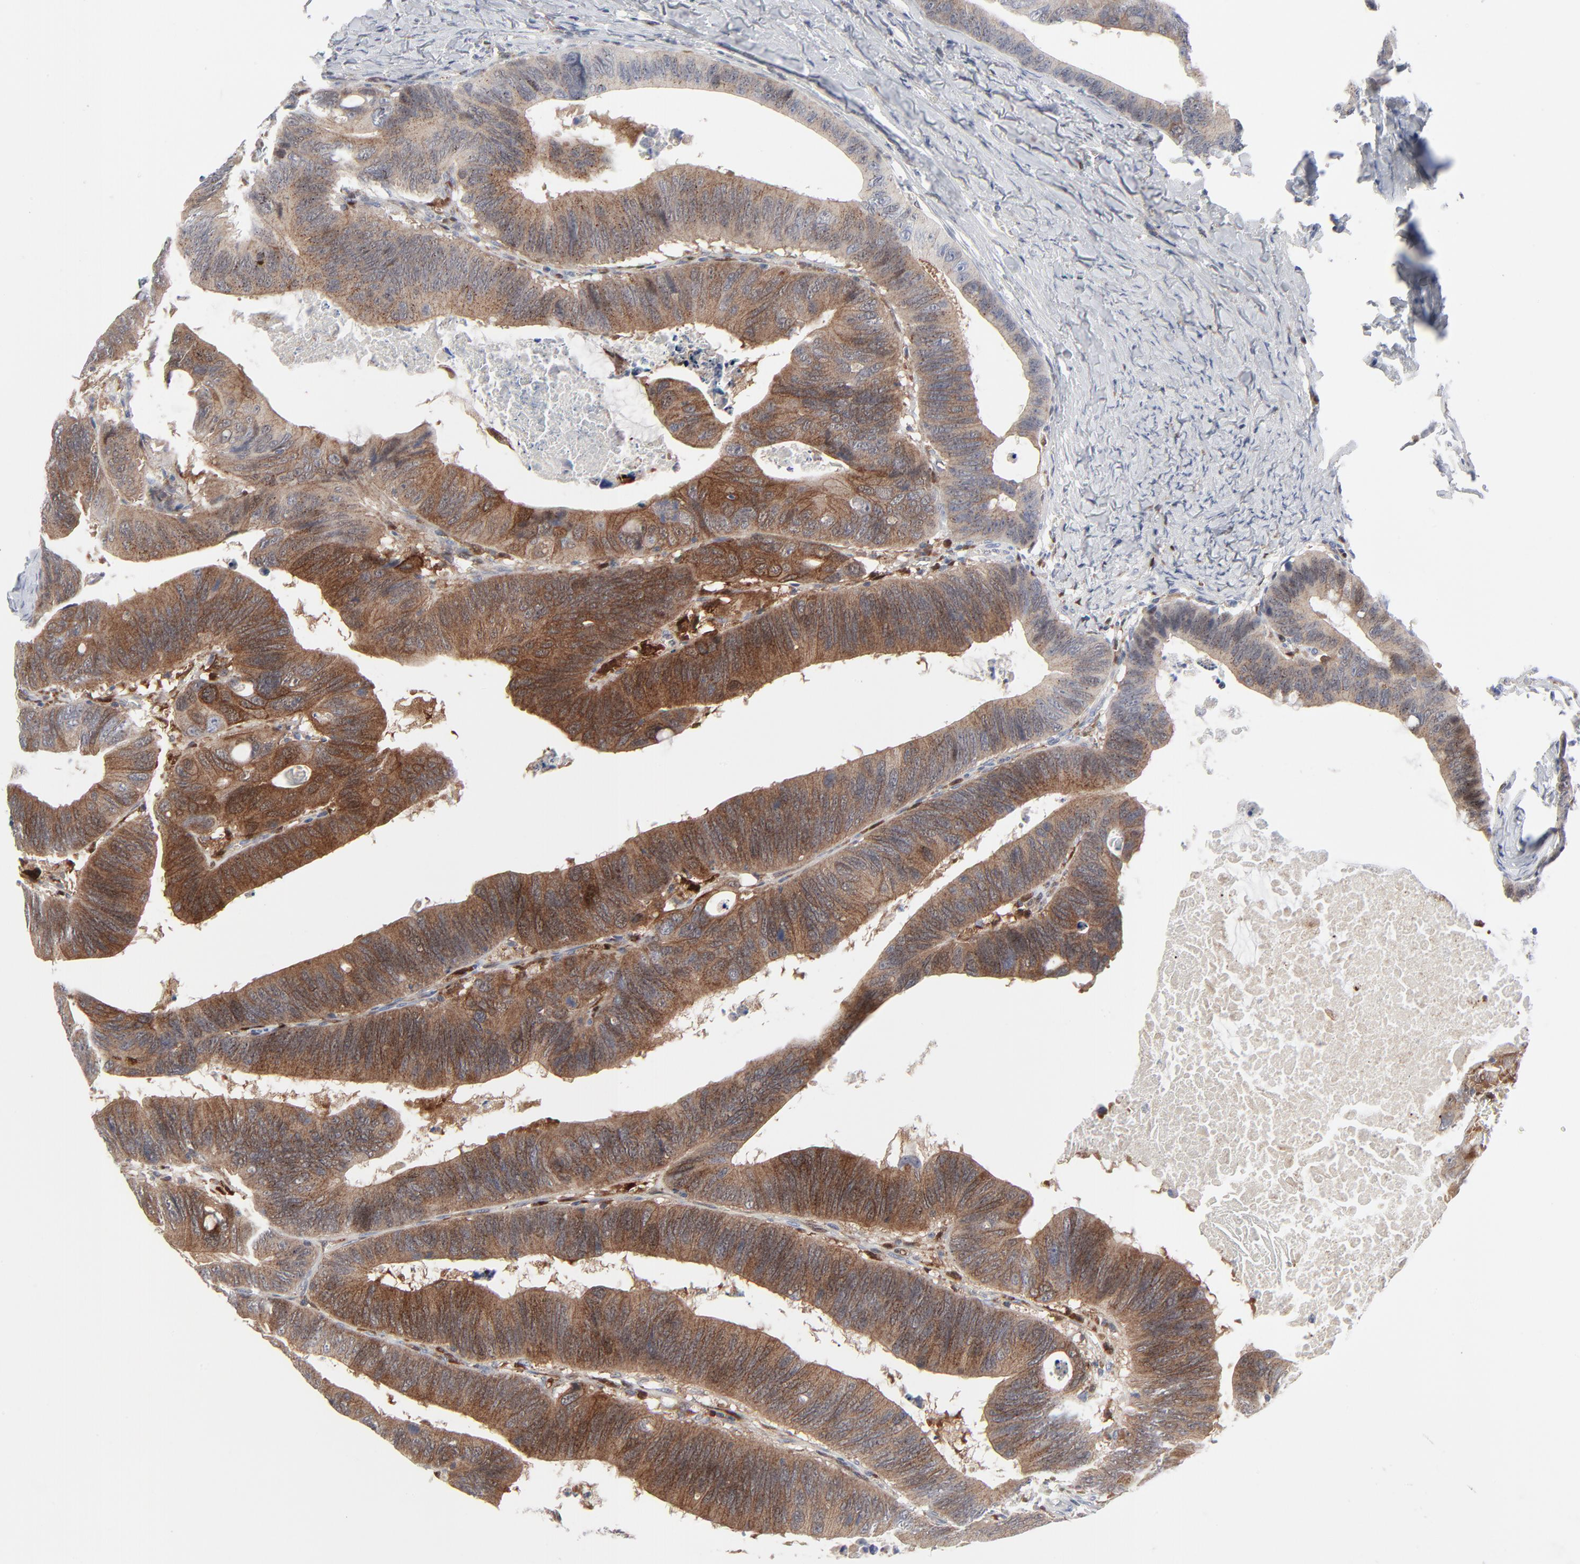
{"staining": {"intensity": "moderate", "quantity": ">75%", "location": "cytoplasmic/membranous"}, "tissue": "colorectal cancer", "cell_type": "Tumor cells", "image_type": "cancer", "snomed": [{"axis": "morphology", "description": "Adenocarcinoma, NOS"}, {"axis": "topography", "description": "Colon"}], "caption": "Immunohistochemistry (IHC) histopathology image of neoplastic tissue: human colorectal cancer (adenocarcinoma) stained using immunohistochemistry (IHC) reveals medium levels of moderate protein expression localized specifically in the cytoplasmic/membranous of tumor cells, appearing as a cytoplasmic/membranous brown color.", "gene": "BID", "patient": {"sex": "female", "age": 55}}